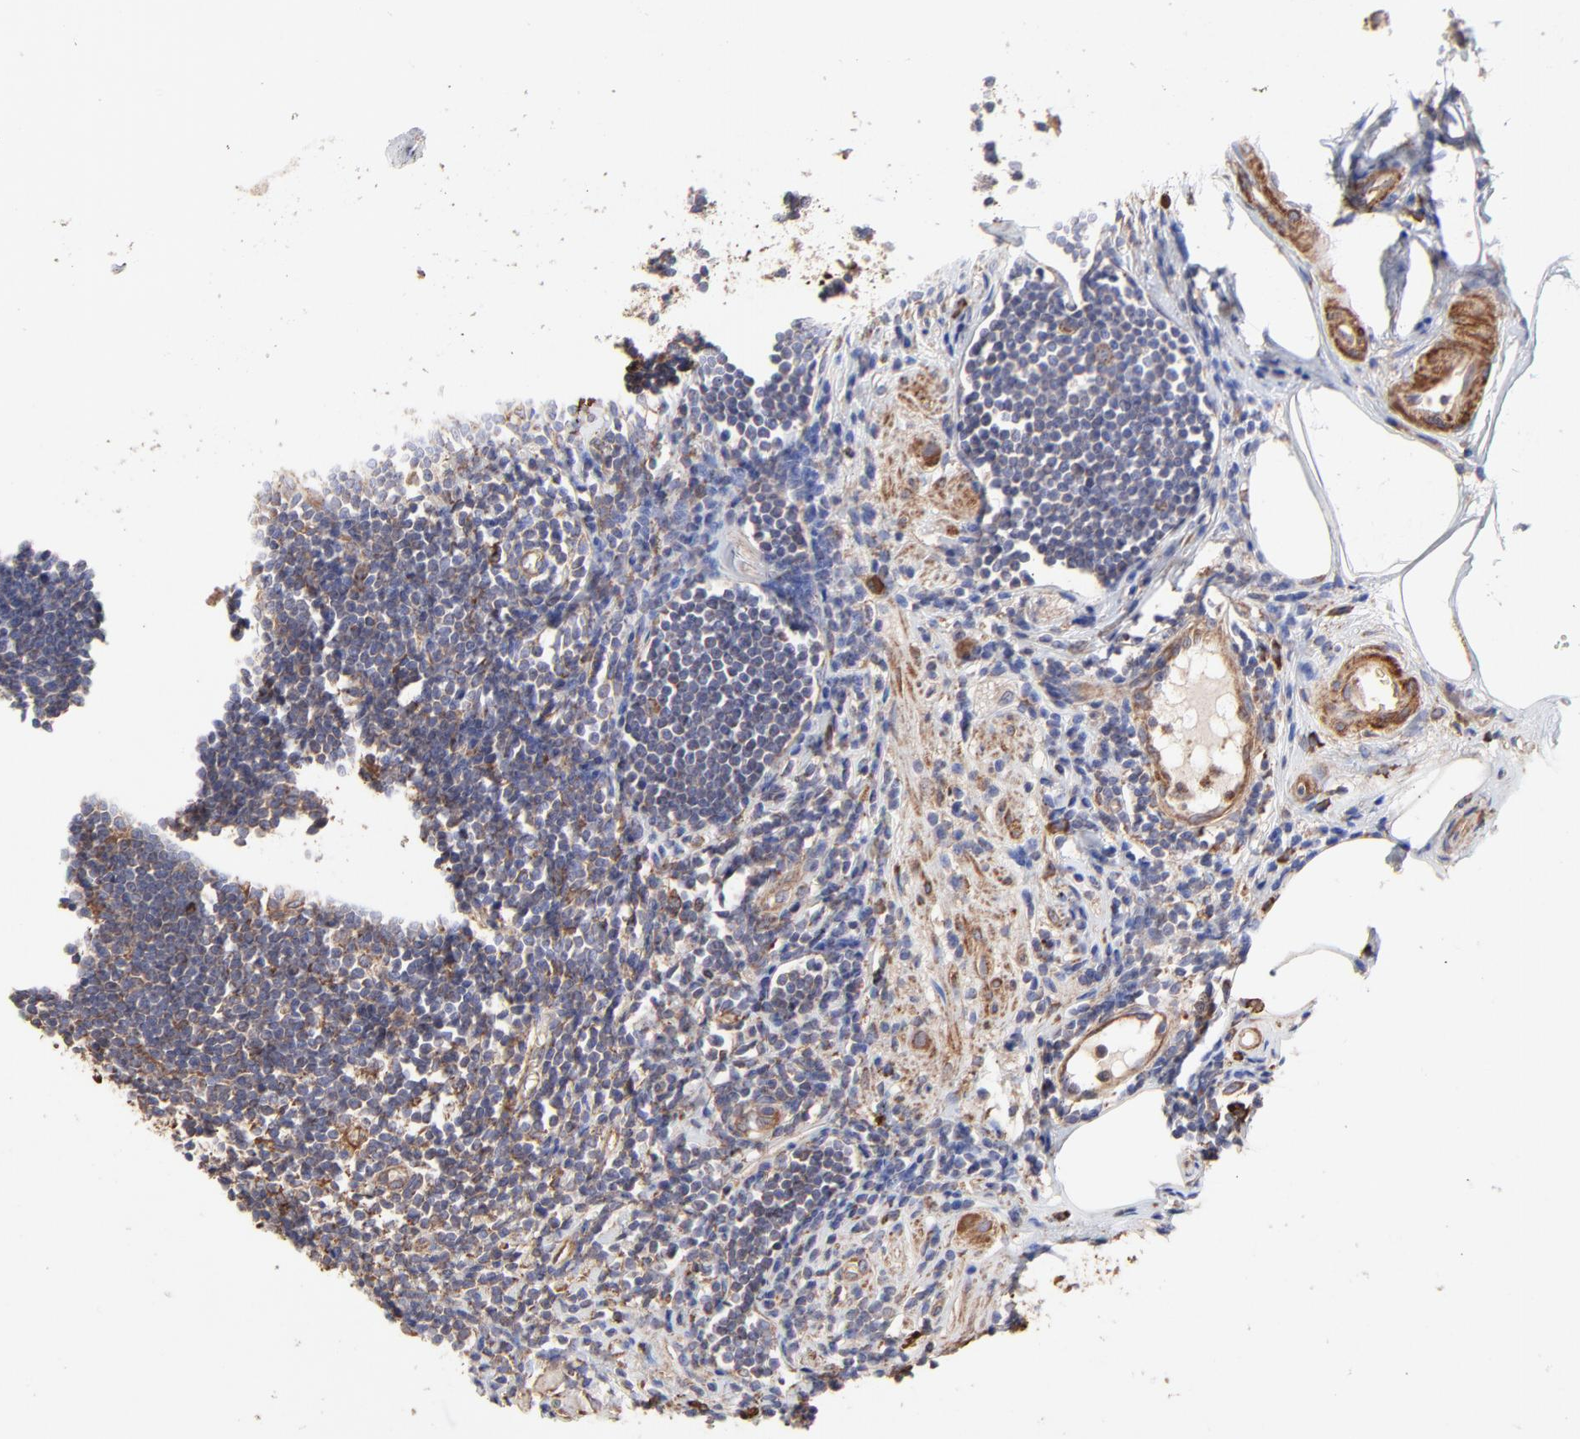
{"staining": {"intensity": "strong", "quantity": ">75%", "location": "cytoplasmic/membranous"}, "tissue": "appendix", "cell_type": "Glandular cells", "image_type": "normal", "snomed": [{"axis": "morphology", "description": "Normal tissue, NOS"}, {"axis": "topography", "description": "Appendix"}], "caption": "Glandular cells show high levels of strong cytoplasmic/membranous positivity in approximately >75% of cells in normal human appendix.", "gene": "PFKM", "patient": {"sex": "female", "age": 50}}